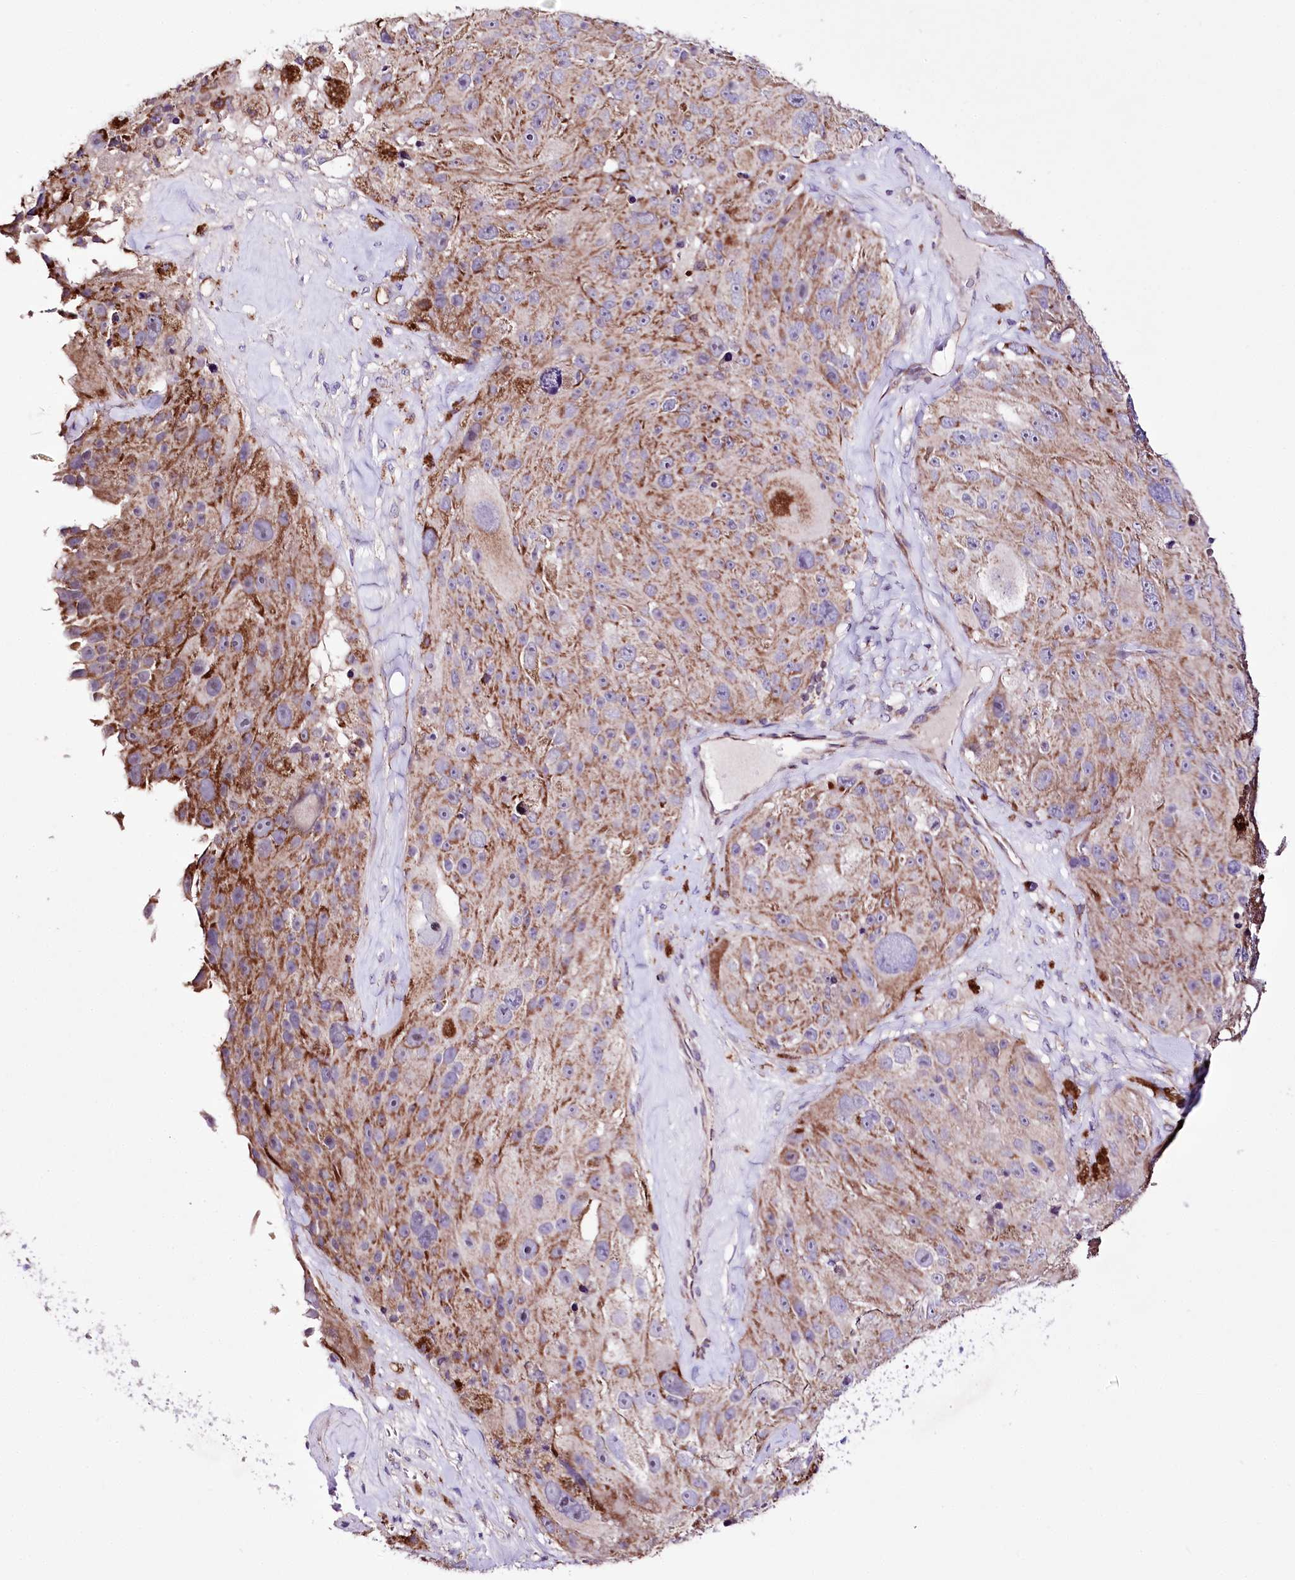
{"staining": {"intensity": "moderate", "quantity": ">75%", "location": "cytoplasmic/membranous"}, "tissue": "melanoma", "cell_type": "Tumor cells", "image_type": "cancer", "snomed": [{"axis": "morphology", "description": "Malignant melanoma, Metastatic site"}, {"axis": "topography", "description": "Lymph node"}], "caption": "Melanoma was stained to show a protein in brown. There is medium levels of moderate cytoplasmic/membranous positivity in about >75% of tumor cells.", "gene": "ATE1", "patient": {"sex": "male", "age": 62}}